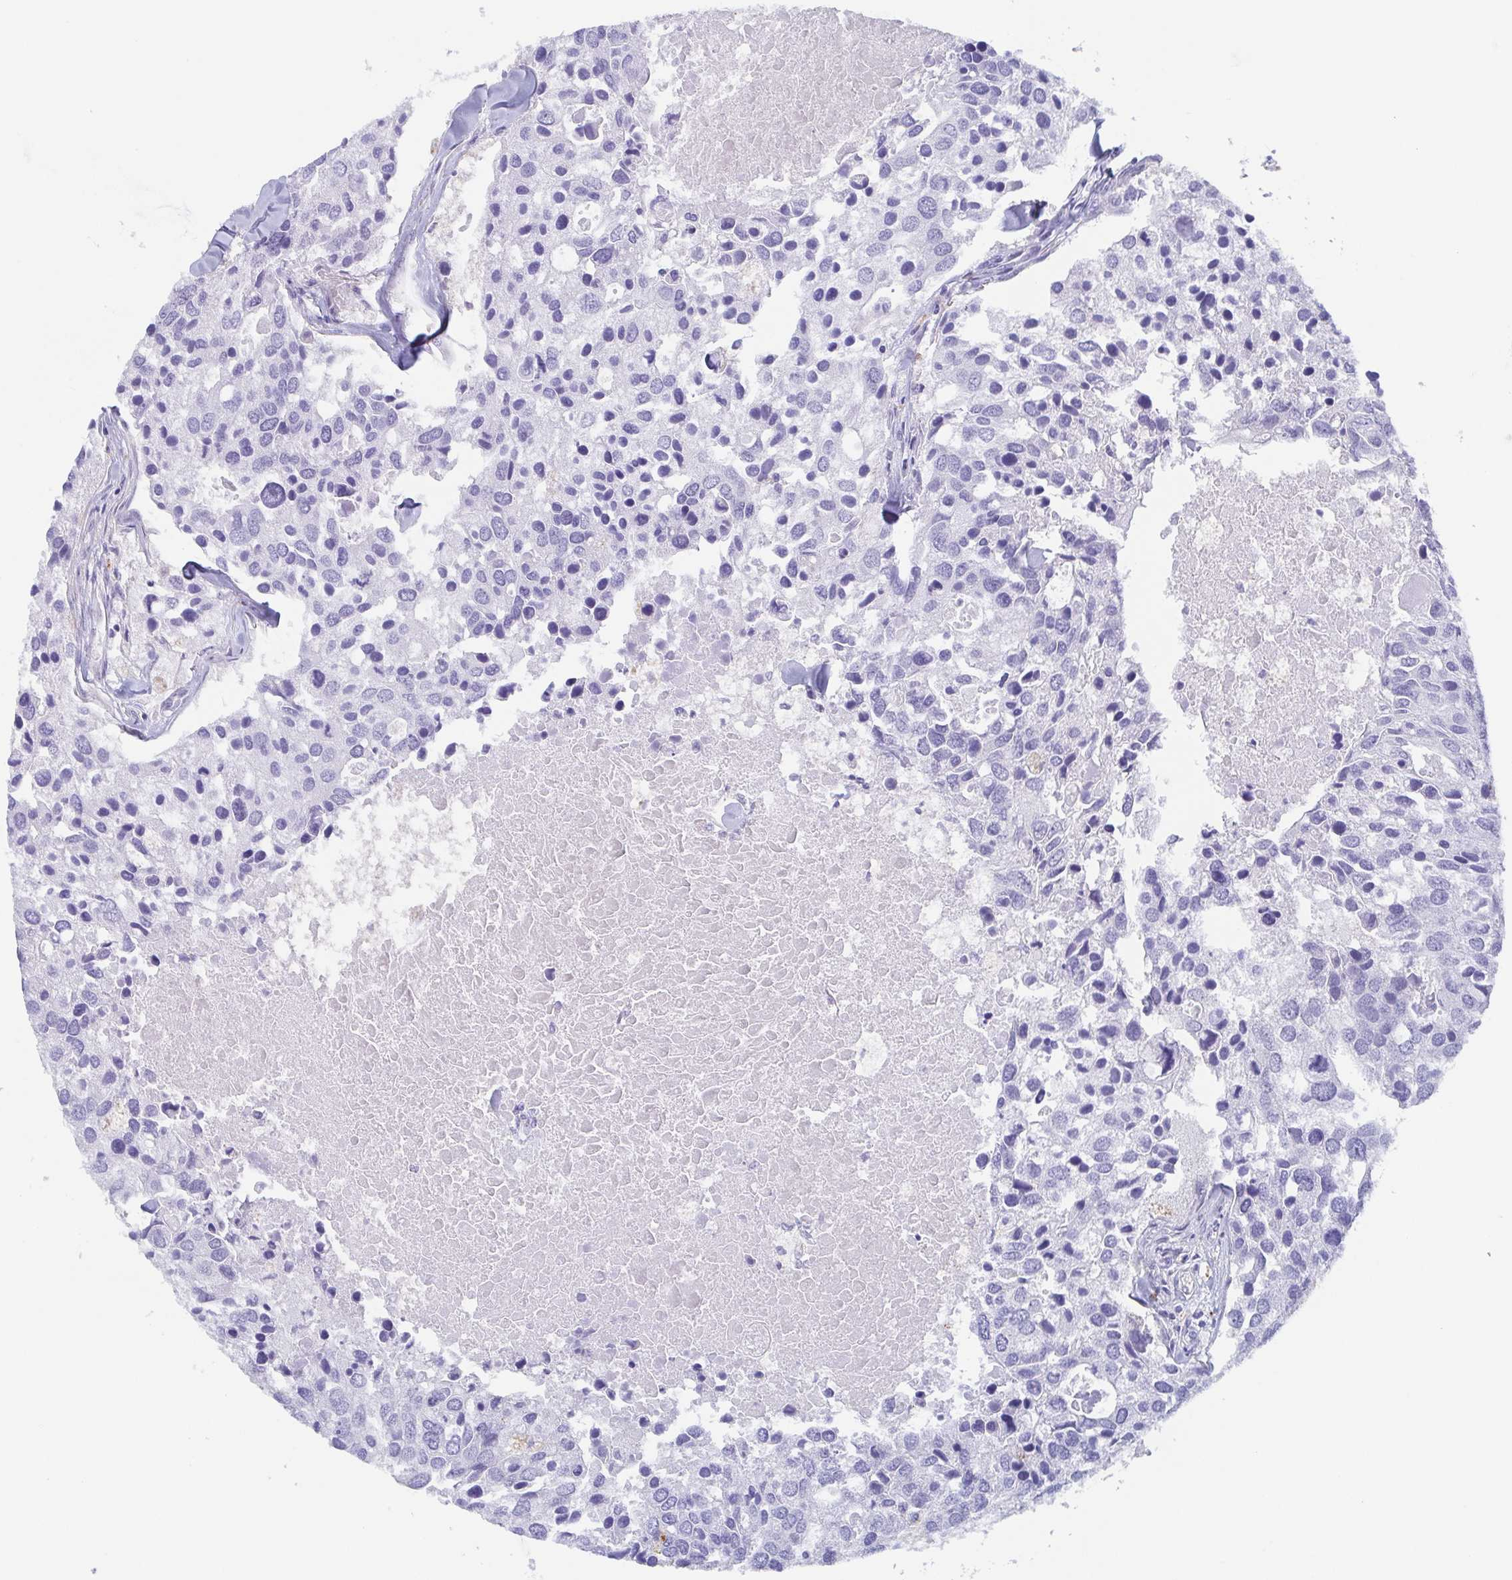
{"staining": {"intensity": "negative", "quantity": "none", "location": "none"}, "tissue": "breast cancer", "cell_type": "Tumor cells", "image_type": "cancer", "snomed": [{"axis": "morphology", "description": "Duct carcinoma"}, {"axis": "topography", "description": "Breast"}], "caption": "High power microscopy photomicrograph of an immunohistochemistry (IHC) histopathology image of breast infiltrating ductal carcinoma, revealing no significant expression in tumor cells. (Immunohistochemistry (ihc), brightfield microscopy, high magnification).", "gene": "TAGLN3", "patient": {"sex": "female", "age": 83}}